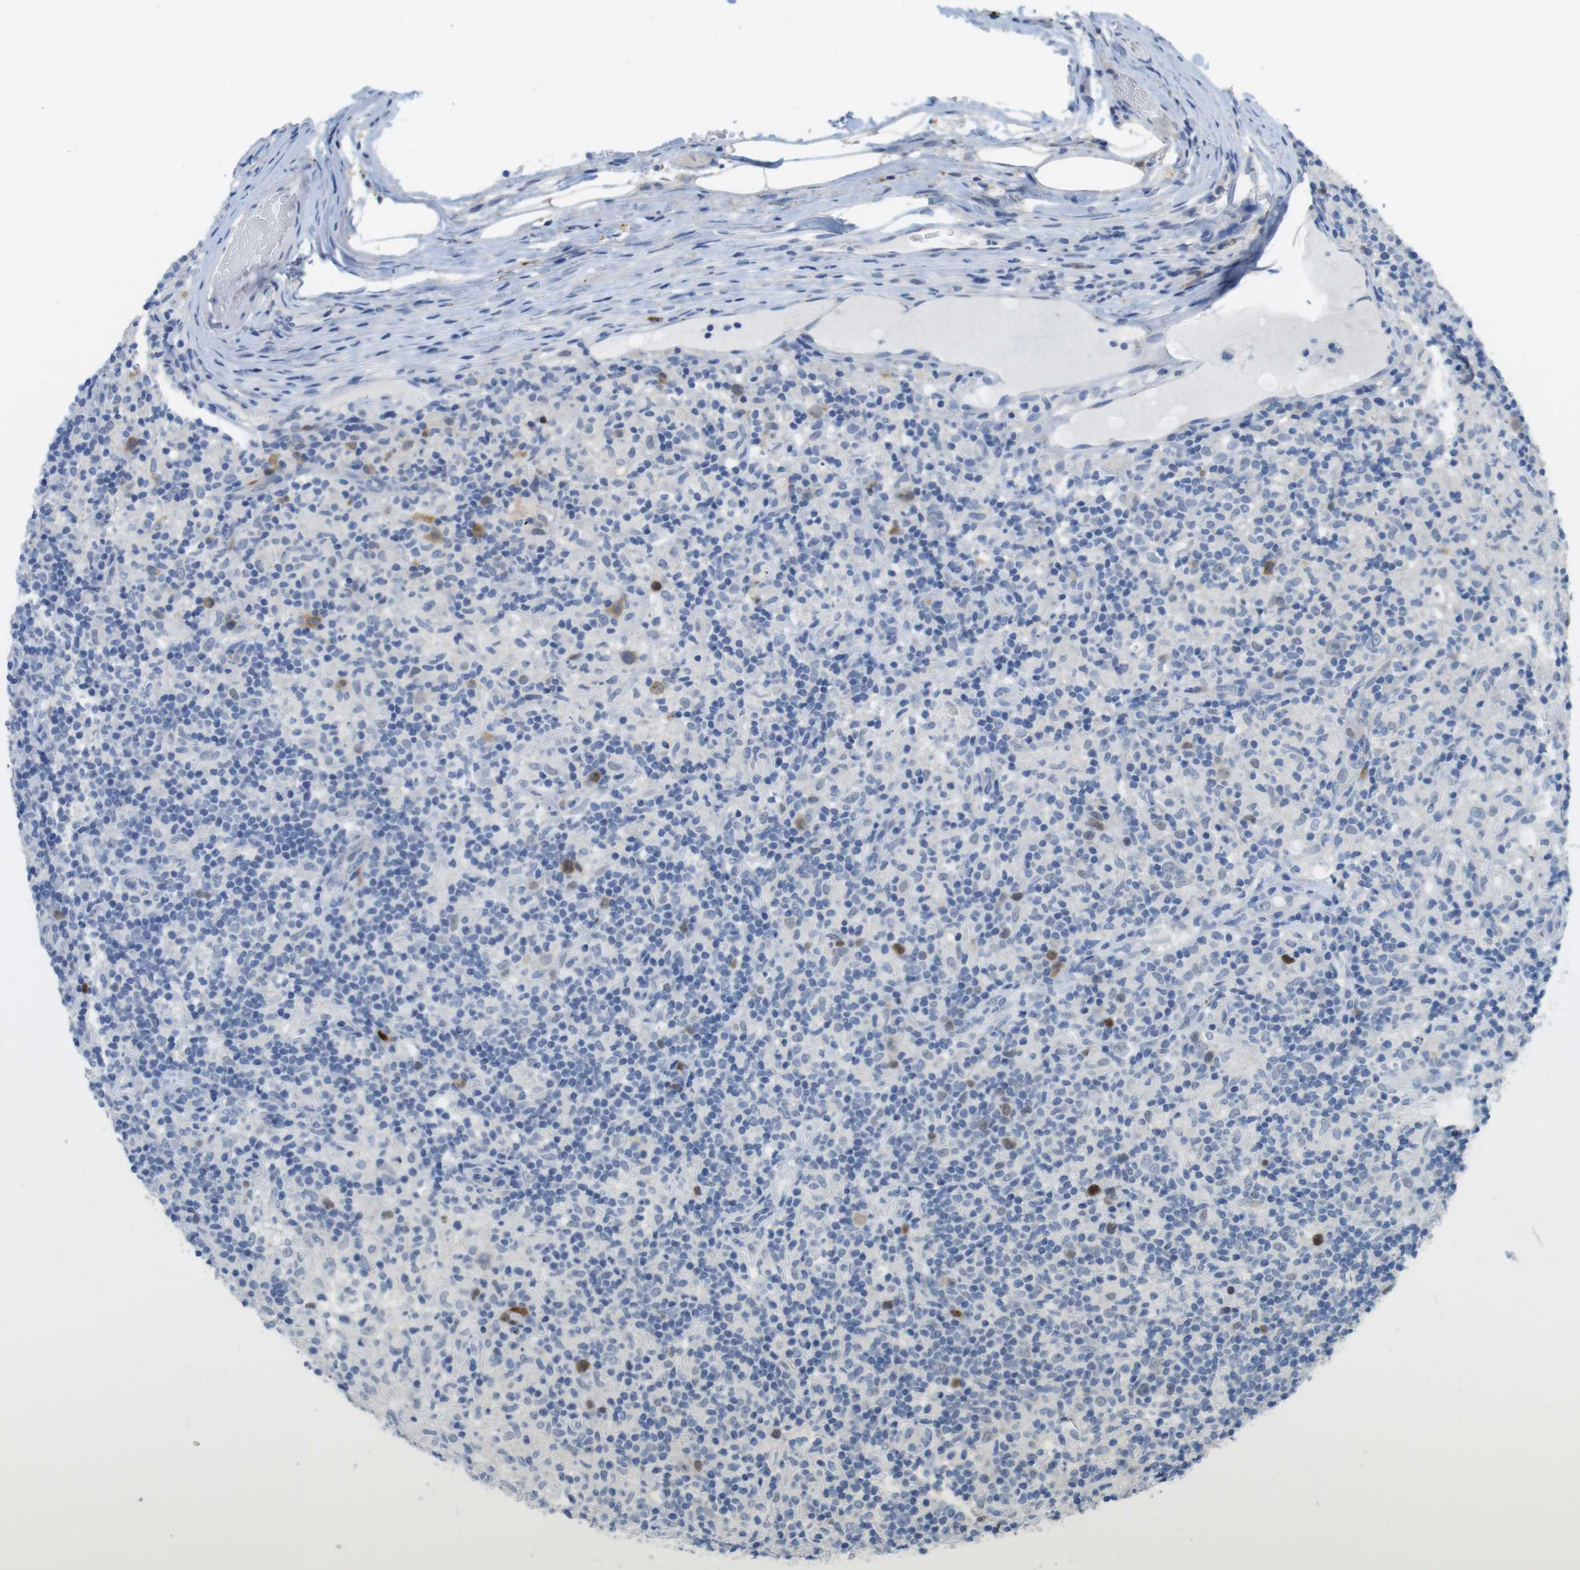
{"staining": {"intensity": "moderate", "quantity": "25%-75%", "location": "nuclear"}, "tissue": "lymphoma", "cell_type": "Tumor cells", "image_type": "cancer", "snomed": [{"axis": "morphology", "description": "Hodgkin's disease, NOS"}, {"axis": "topography", "description": "Lymph node"}], "caption": "A medium amount of moderate nuclear staining is seen in approximately 25%-75% of tumor cells in lymphoma tissue. (Stains: DAB in brown, nuclei in blue, Microscopy: brightfield microscopy at high magnification).", "gene": "KPNA2", "patient": {"sex": "male", "age": 70}}